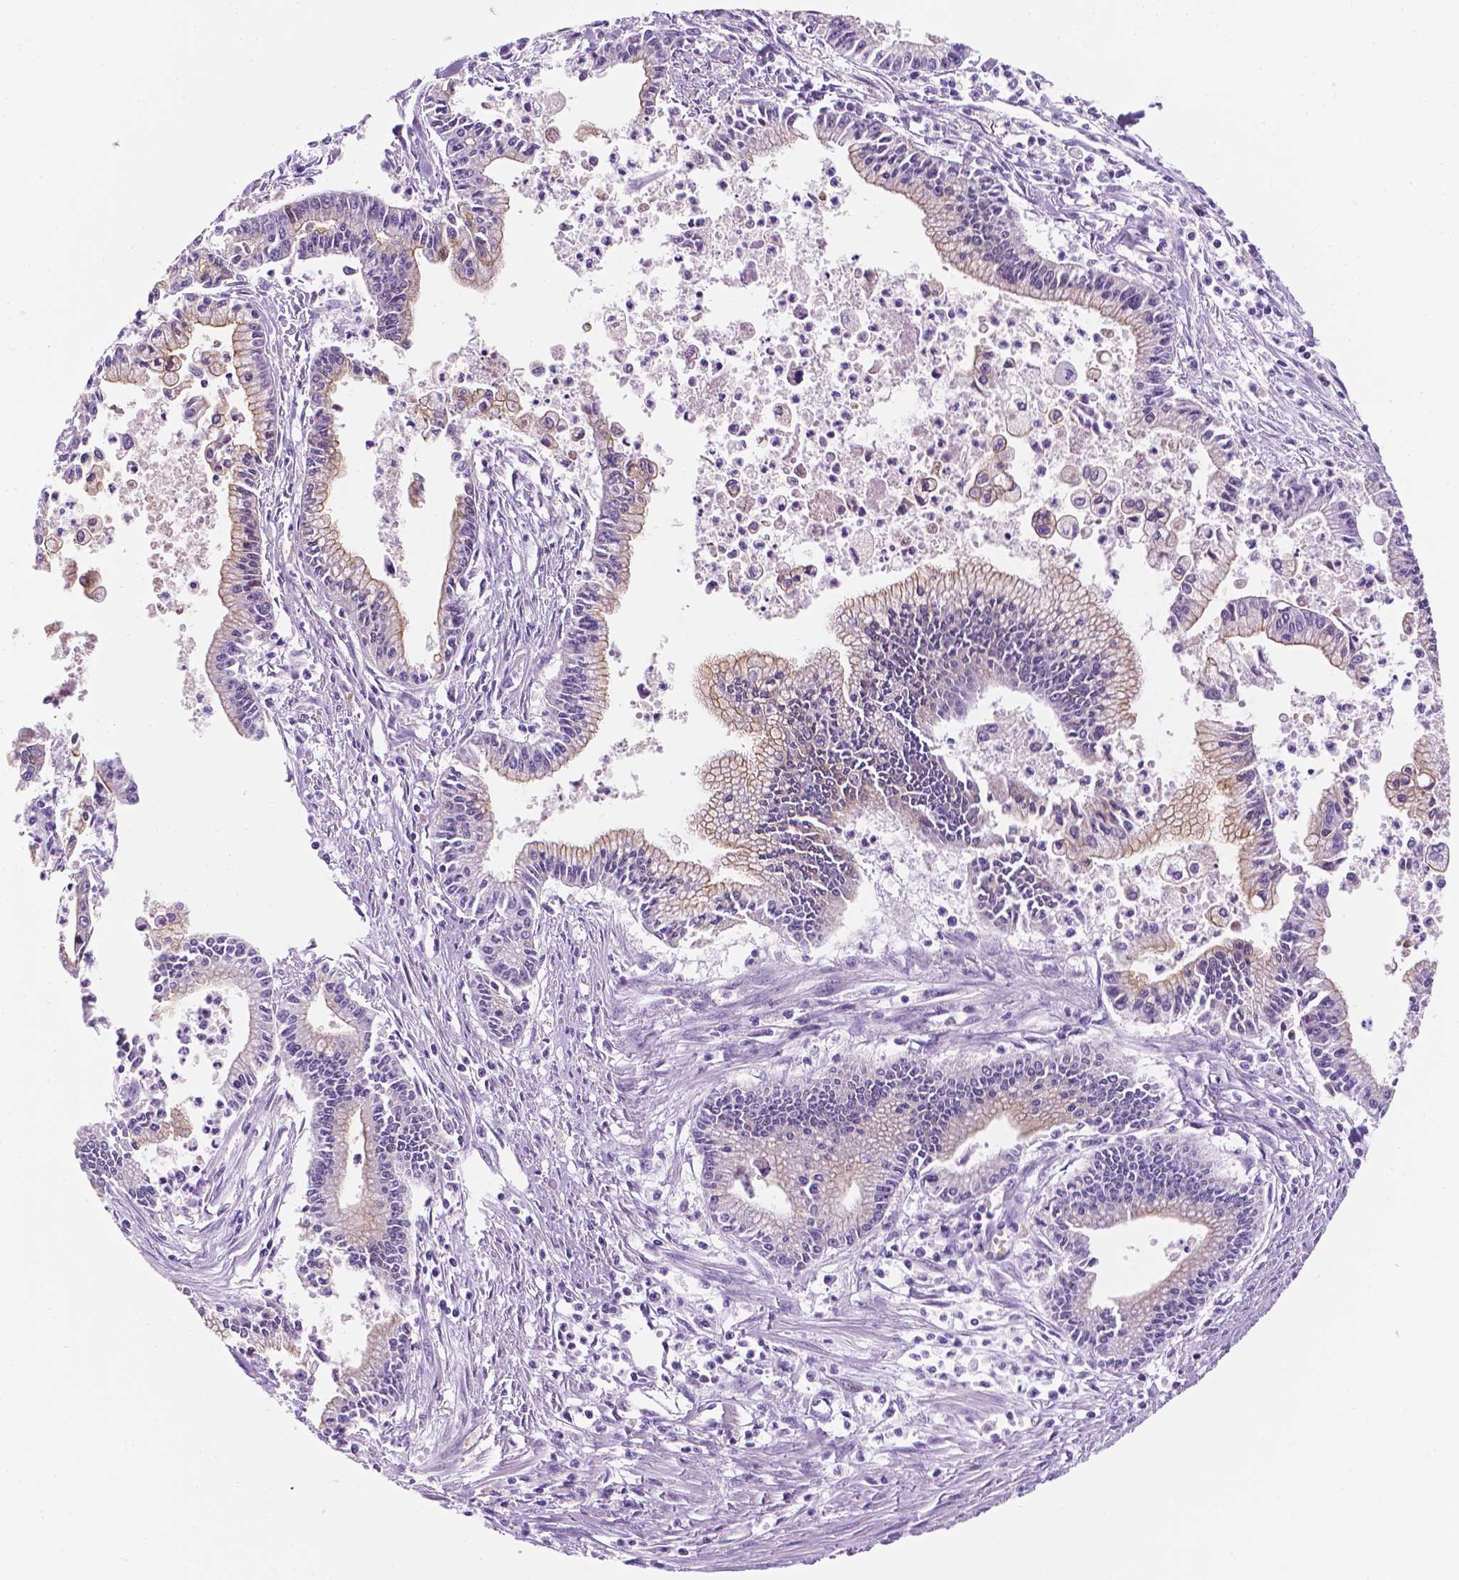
{"staining": {"intensity": "weak", "quantity": "25%-75%", "location": "cytoplasmic/membranous"}, "tissue": "pancreatic cancer", "cell_type": "Tumor cells", "image_type": "cancer", "snomed": [{"axis": "morphology", "description": "Adenocarcinoma, NOS"}, {"axis": "topography", "description": "Pancreas"}], "caption": "The immunohistochemical stain highlights weak cytoplasmic/membranous expression in tumor cells of pancreatic cancer tissue. (IHC, brightfield microscopy, high magnification).", "gene": "PPL", "patient": {"sex": "female", "age": 65}}